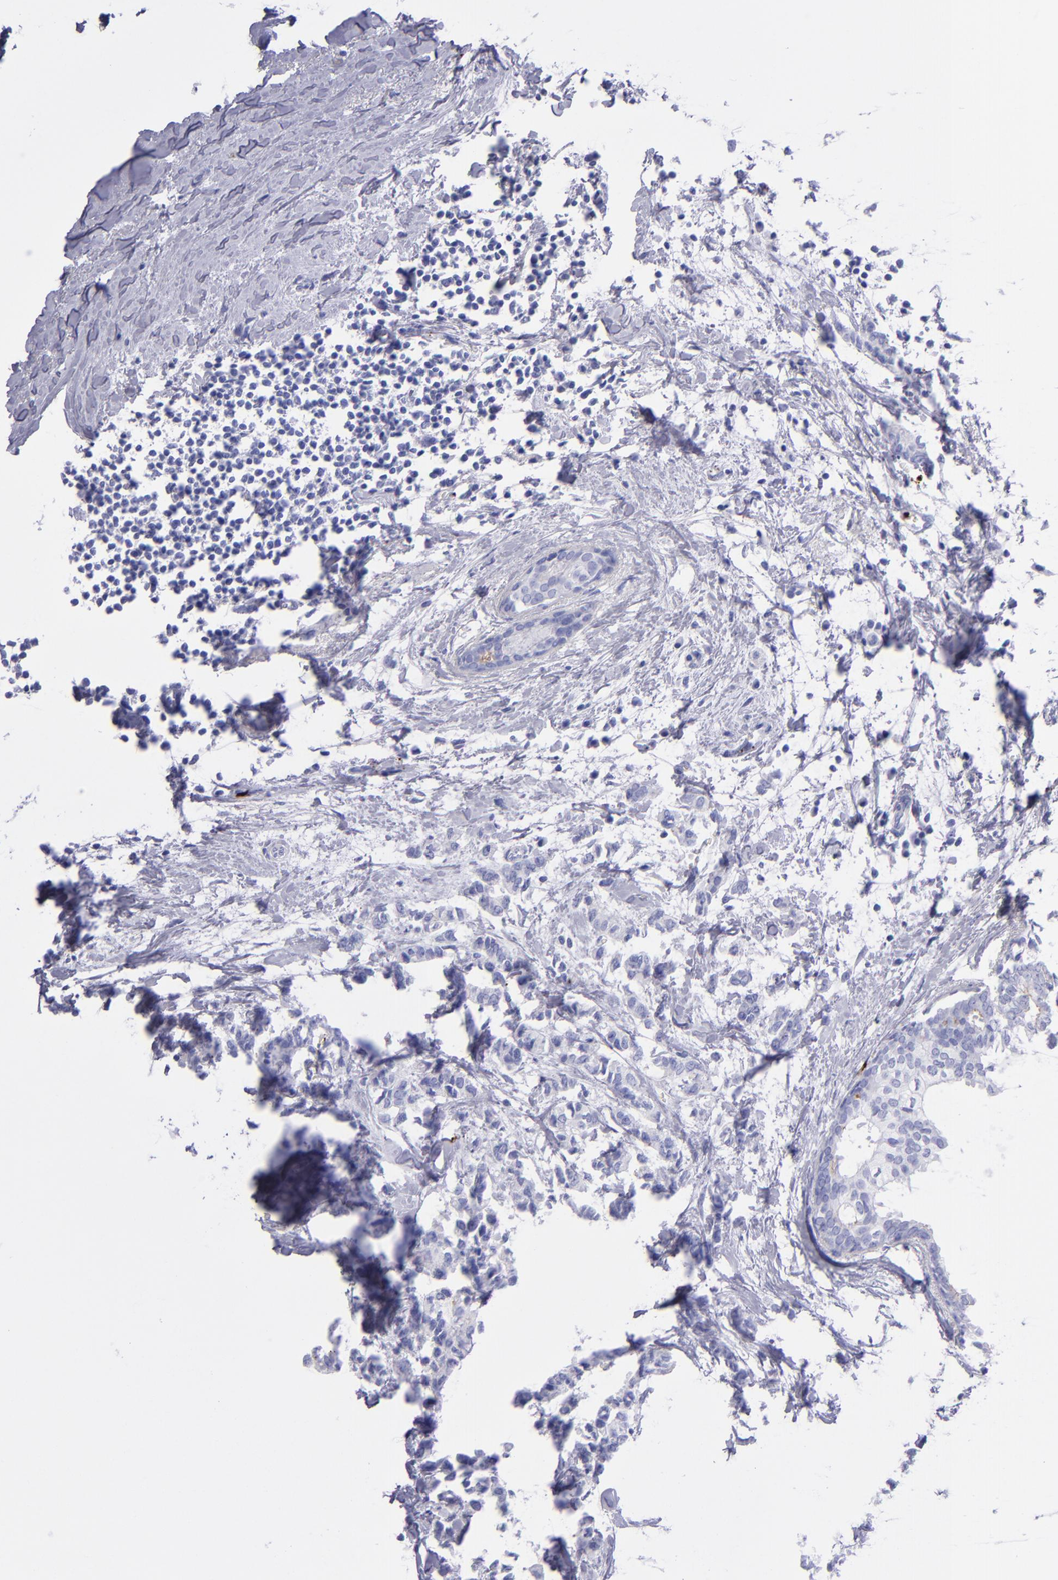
{"staining": {"intensity": "negative", "quantity": "none", "location": "none"}, "tissue": "breast cancer", "cell_type": "Tumor cells", "image_type": "cancer", "snomed": [{"axis": "morphology", "description": "Duct carcinoma"}, {"axis": "topography", "description": "Breast"}], "caption": "Immunohistochemistry image of breast cancer stained for a protein (brown), which exhibits no staining in tumor cells.", "gene": "EFCAB13", "patient": {"sex": "female", "age": 84}}